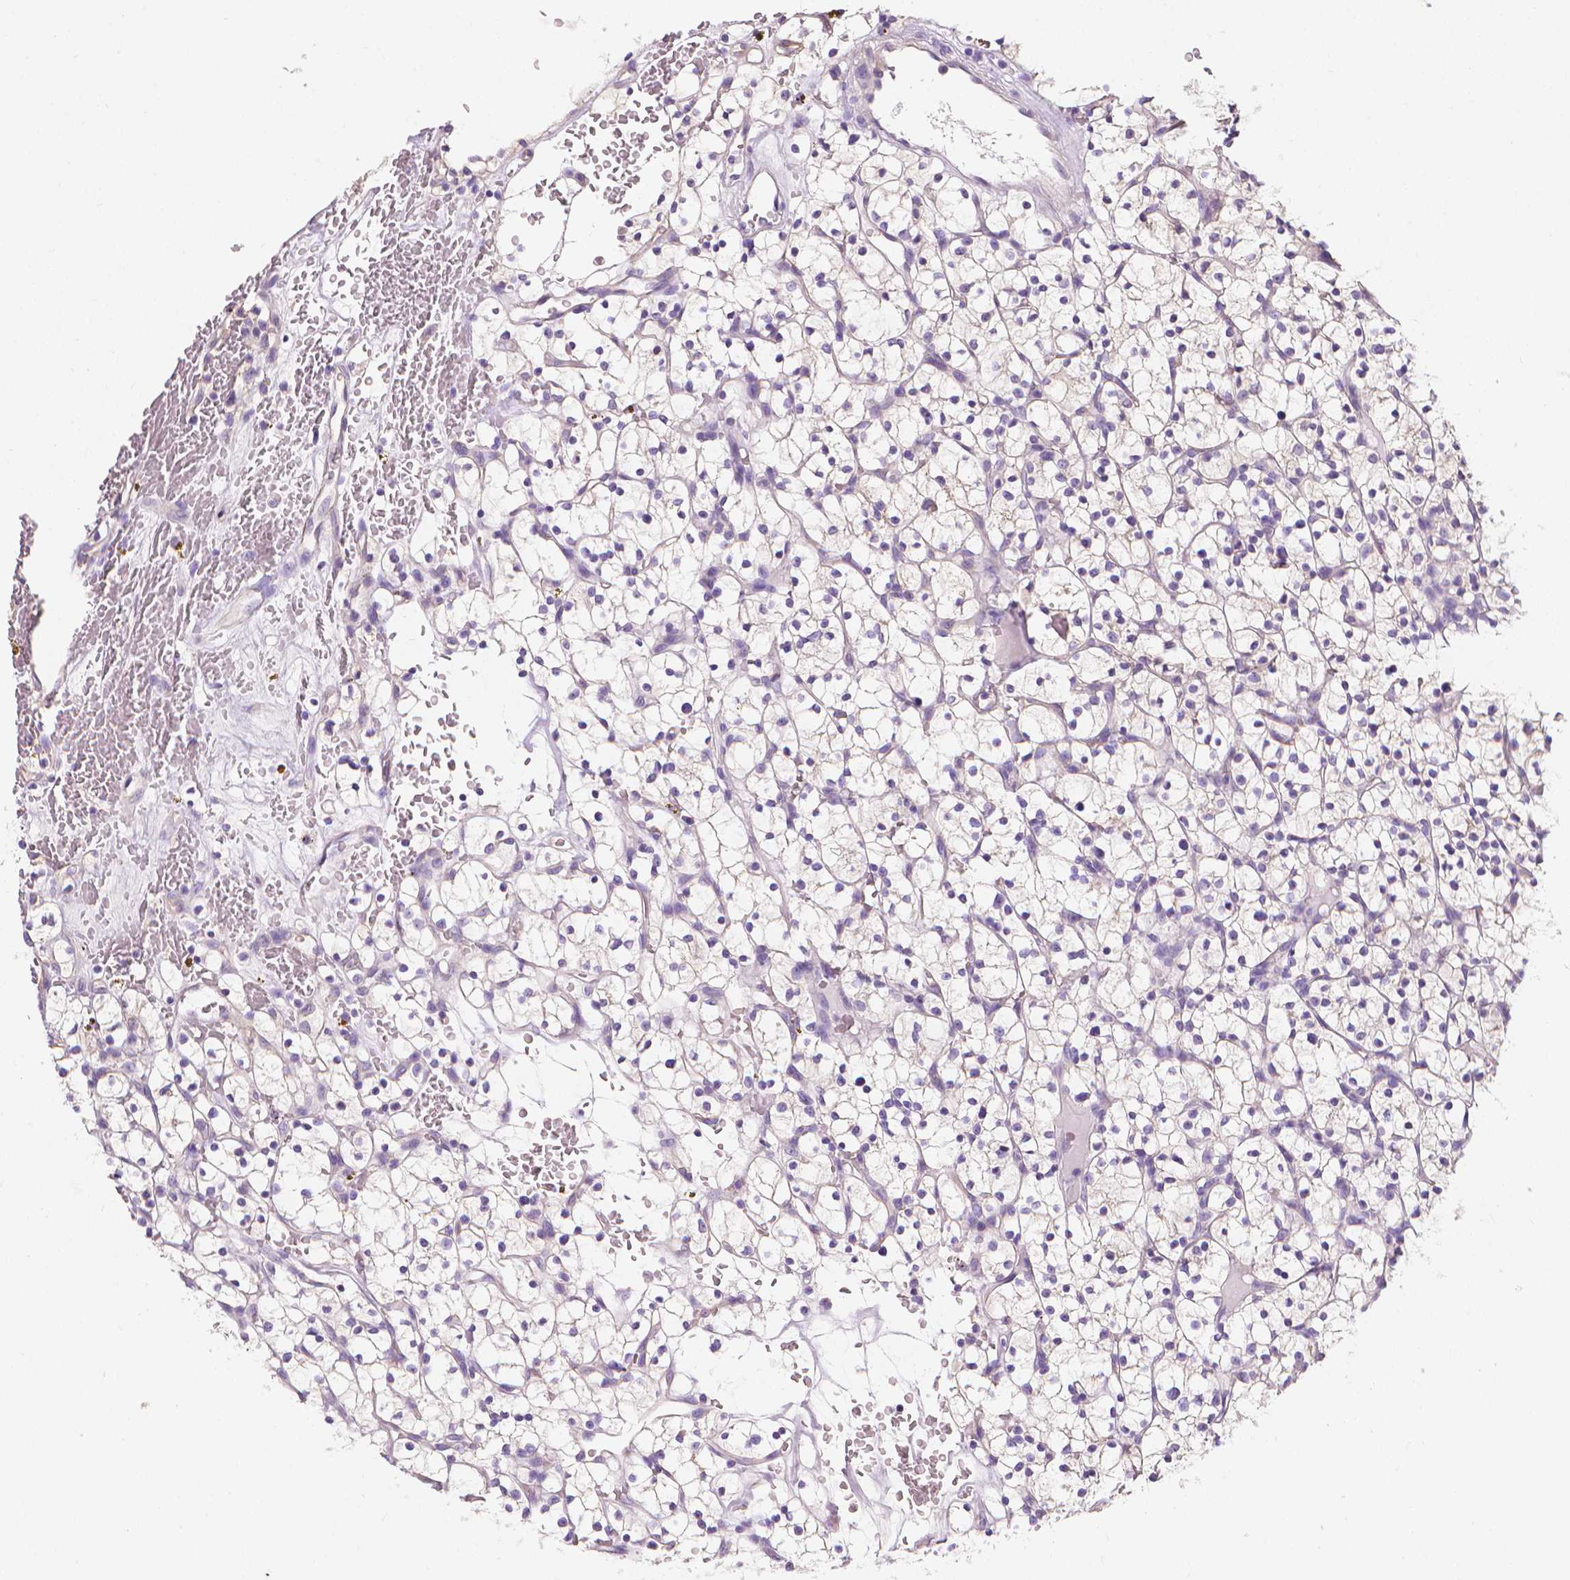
{"staining": {"intensity": "negative", "quantity": "none", "location": "none"}, "tissue": "renal cancer", "cell_type": "Tumor cells", "image_type": "cancer", "snomed": [{"axis": "morphology", "description": "Adenocarcinoma, NOS"}, {"axis": "topography", "description": "Kidney"}], "caption": "The immunohistochemistry image has no significant positivity in tumor cells of renal cancer (adenocarcinoma) tissue.", "gene": "FASN", "patient": {"sex": "female", "age": 64}}